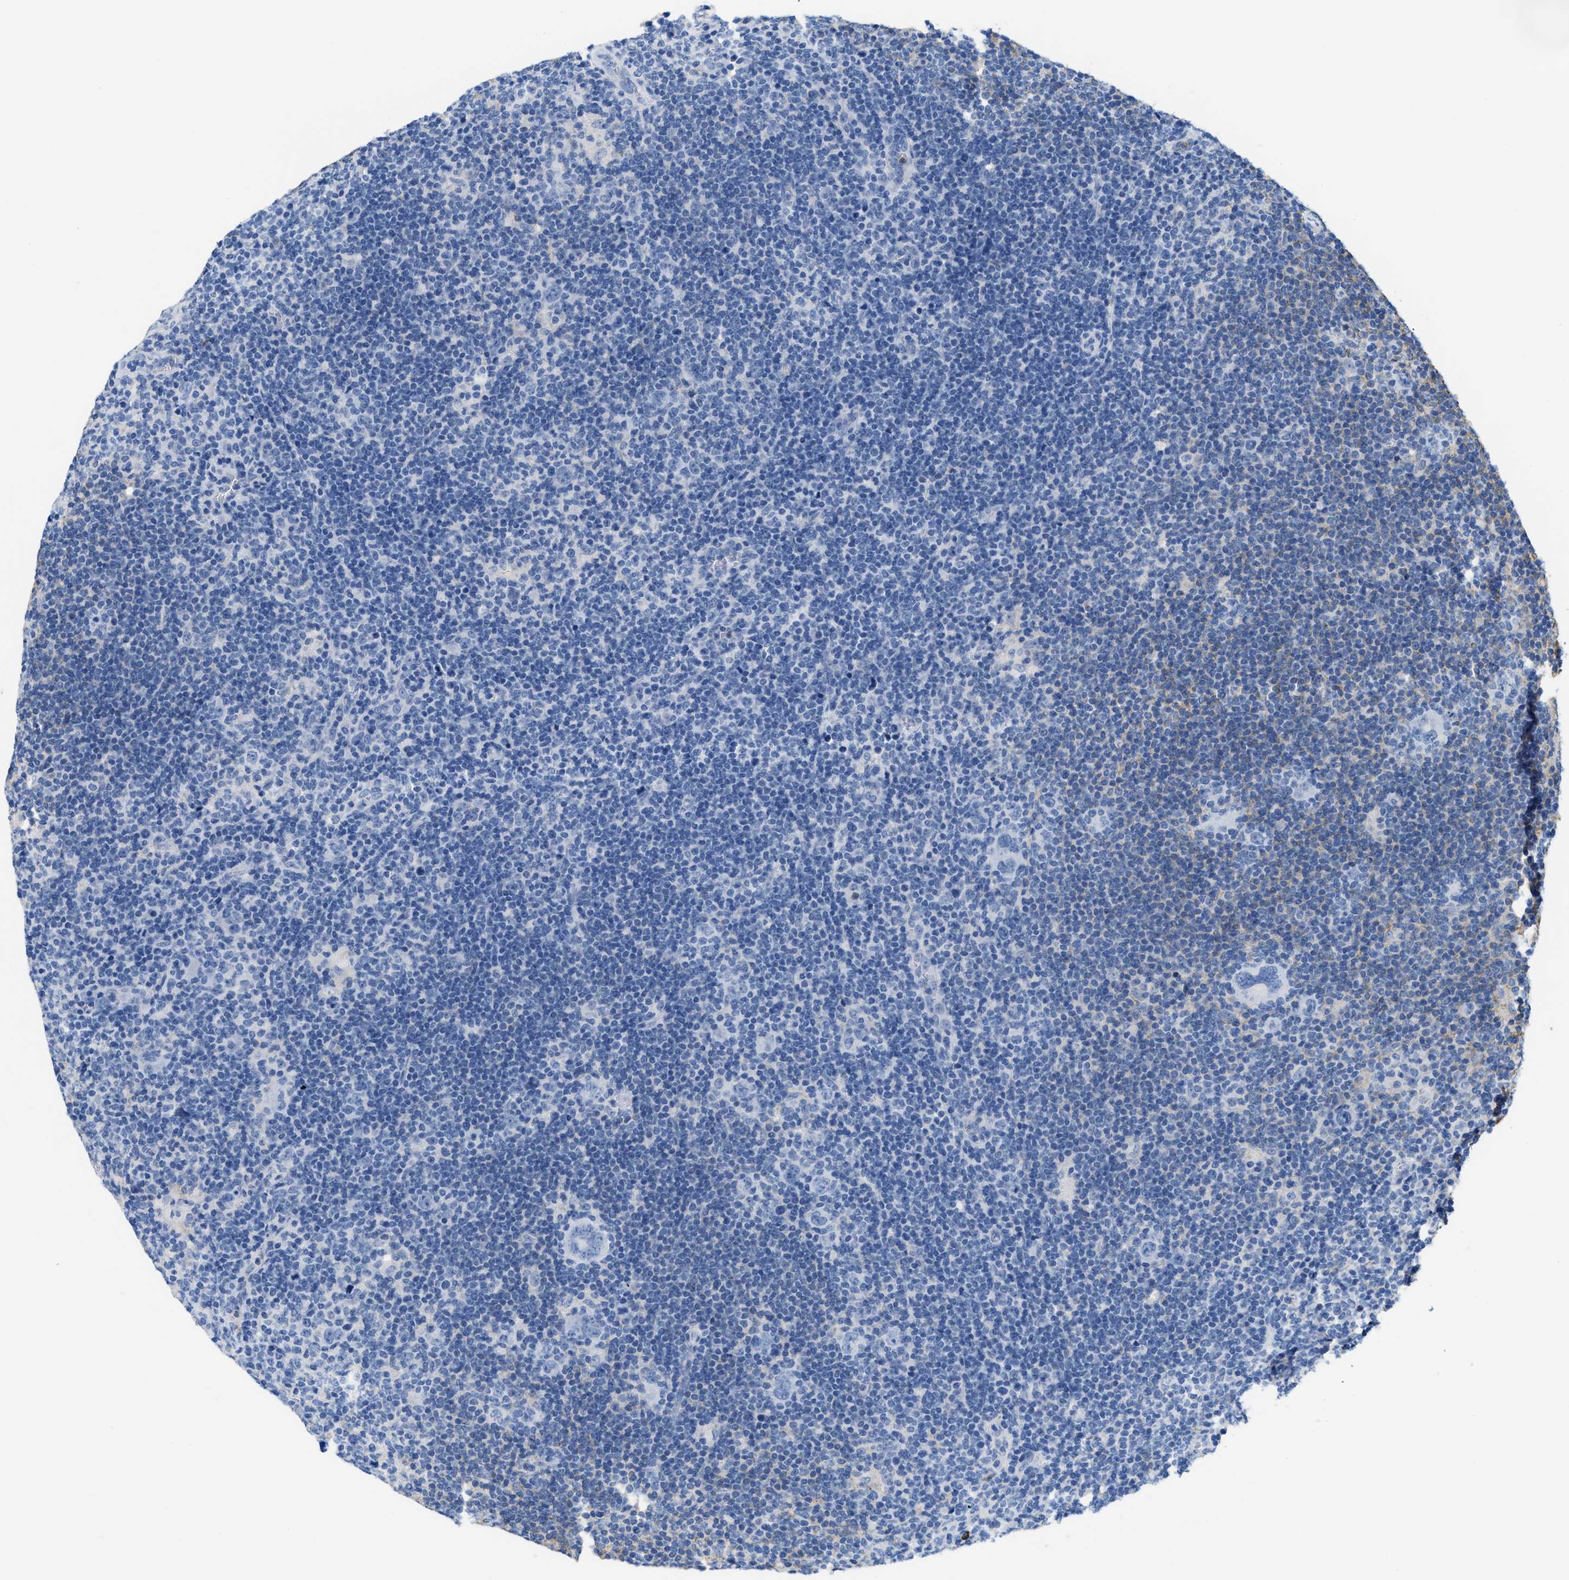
{"staining": {"intensity": "negative", "quantity": "none", "location": "none"}, "tissue": "lymphoma", "cell_type": "Tumor cells", "image_type": "cancer", "snomed": [{"axis": "morphology", "description": "Hodgkin's disease, NOS"}, {"axis": "topography", "description": "Lymph node"}], "caption": "IHC of human Hodgkin's disease reveals no staining in tumor cells.", "gene": "CR1", "patient": {"sex": "female", "age": 57}}